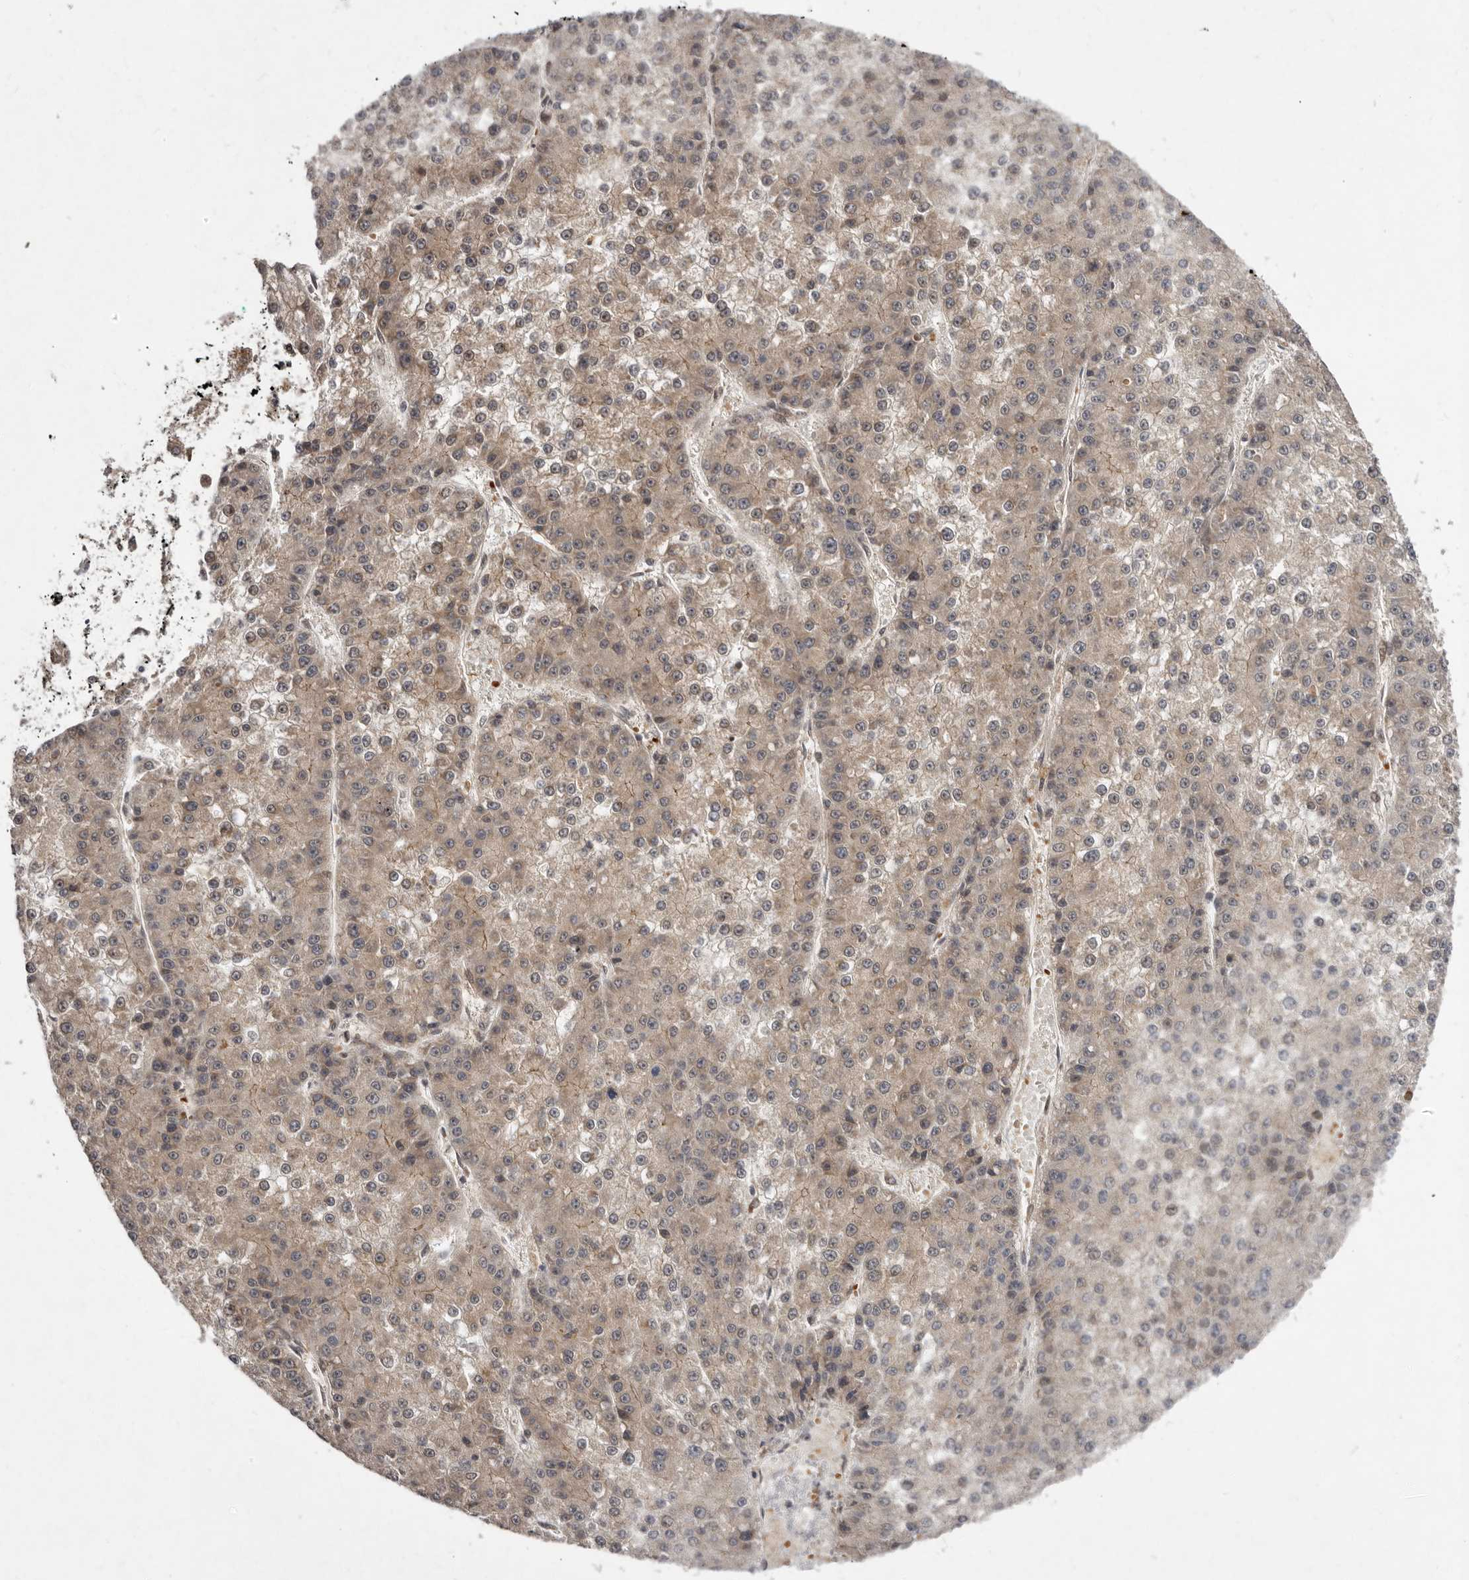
{"staining": {"intensity": "weak", "quantity": ">75%", "location": "cytoplasmic/membranous,nuclear"}, "tissue": "liver cancer", "cell_type": "Tumor cells", "image_type": "cancer", "snomed": [{"axis": "morphology", "description": "Carcinoma, Hepatocellular, NOS"}, {"axis": "topography", "description": "Liver"}], "caption": "Immunohistochemistry (IHC) (DAB (3,3'-diaminobenzidine)) staining of liver cancer (hepatocellular carcinoma) demonstrates weak cytoplasmic/membranous and nuclear protein positivity in approximately >75% of tumor cells.", "gene": "ABL1", "patient": {"sex": "female", "age": 73}}